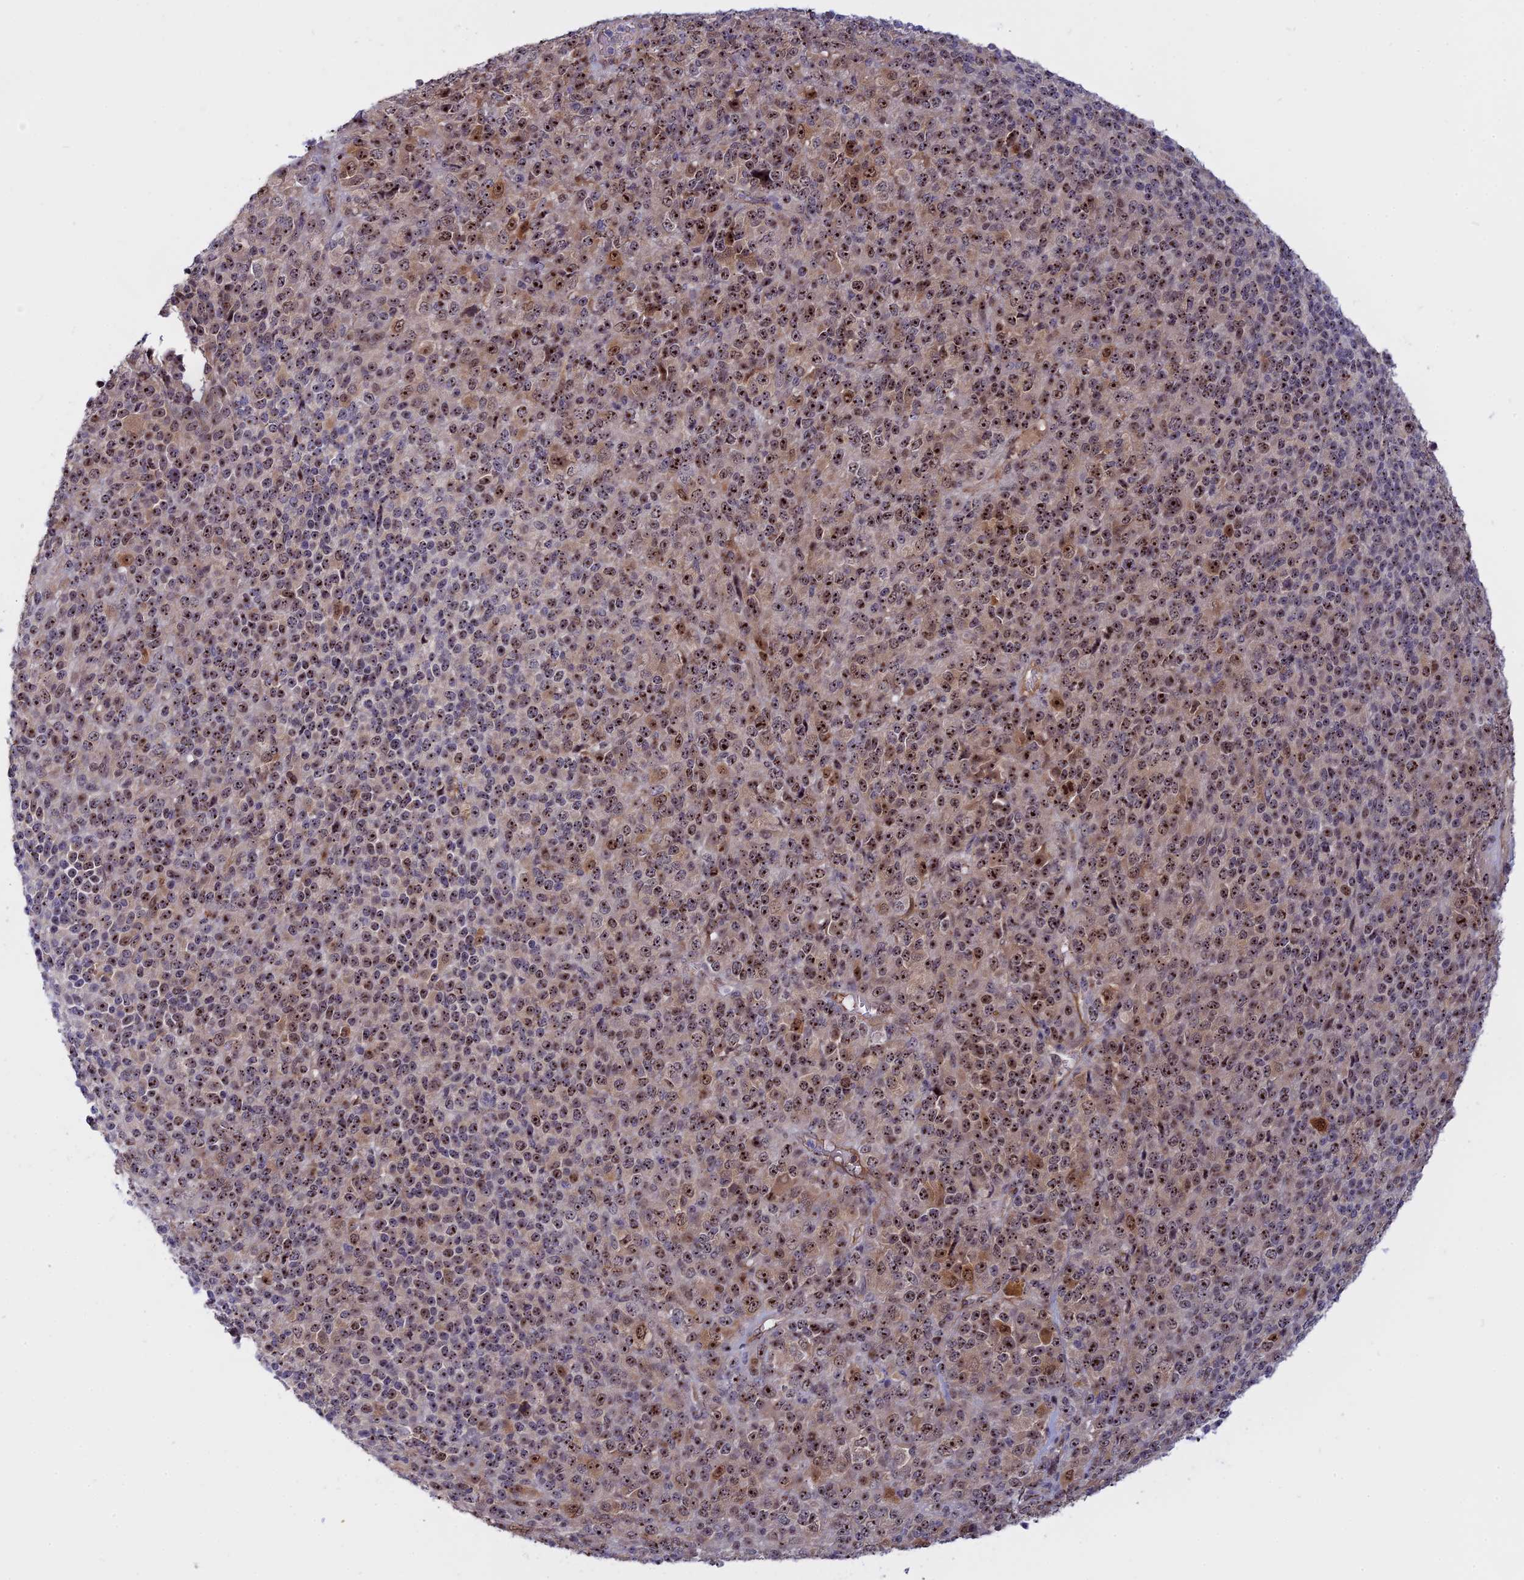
{"staining": {"intensity": "moderate", "quantity": ">75%", "location": "nuclear"}, "tissue": "melanoma", "cell_type": "Tumor cells", "image_type": "cancer", "snomed": [{"axis": "morphology", "description": "Malignant melanoma, Metastatic site"}, {"axis": "topography", "description": "Brain"}], "caption": "Human malignant melanoma (metastatic site) stained with a protein marker reveals moderate staining in tumor cells.", "gene": "DBNDD1", "patient": {"sex": "female", "age": 56}}